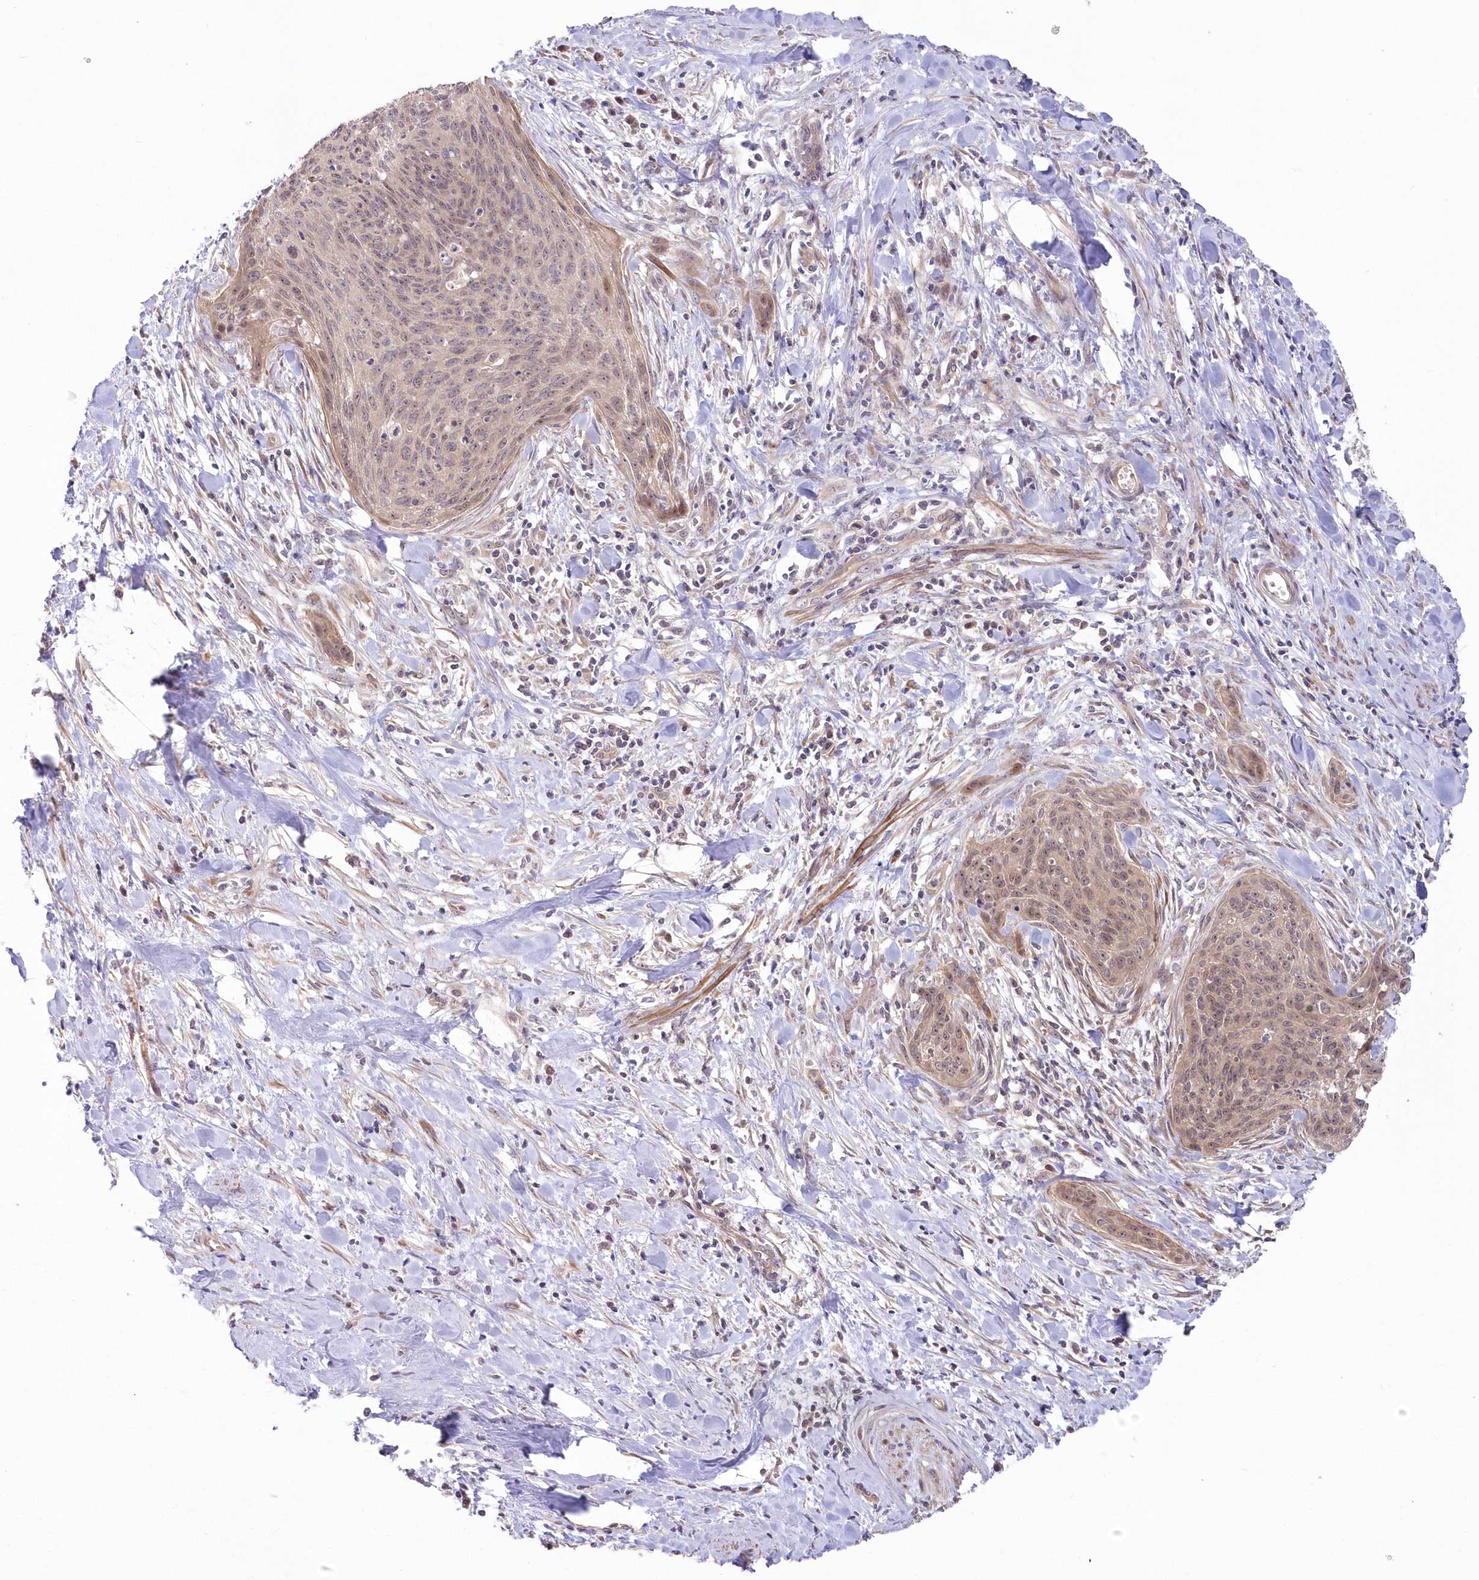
{"staining": {"intensity": "weak", "quantity": "<25%", "location": "cytoplasmic/membranous,nuclear"}, "tissue": "cervical cancer", "cell_type": "Tumor cells", "image_type": "cancer", "snomed": [{"axis": "morphology", "description": "Squamous cell carcinoma, NOS"}, {"axis": "topography", "description": "Cervix"}], "caption": "Immunohistochemistry photomicrograph of cervical cancer (squamous cell carcinoma) stained for a protein (brown), which shows no expression in tumor cells. Nuclei are stained in blue.", "gene": "TBCA", "patient": {"sex": "female", "age": 55}}